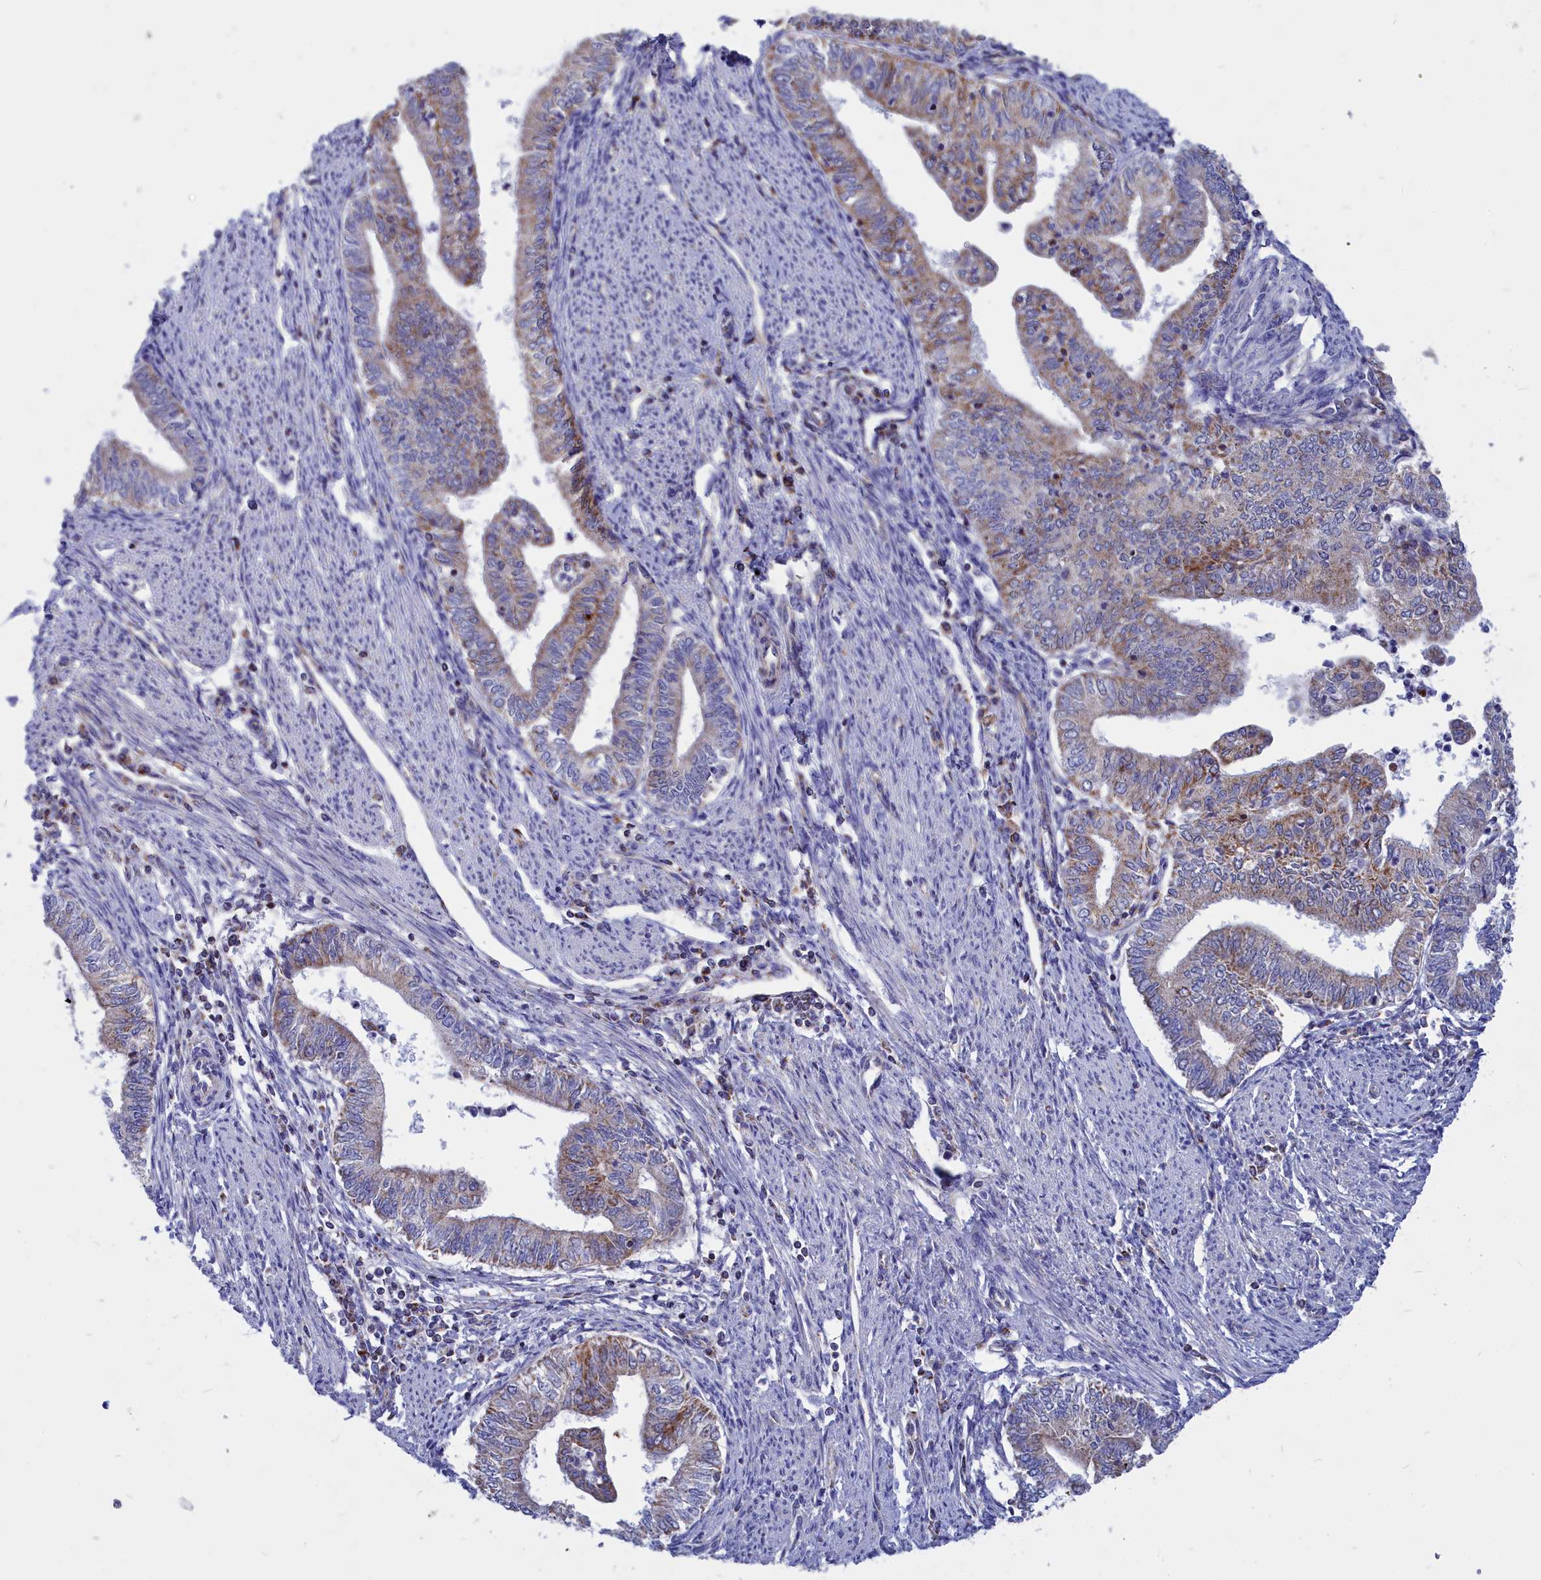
{"staining": {"intensity": "moderate", "quantity": "25%-75%", "location": "cytoplasmic/membranous"}, "tissue": "endometrial cancer", "cell_type": "Tumor cells", "image_type": "cancer", "snomed": [{"axis": "morphology", "description": "Adenocarcinoma, NOS"}, {"axis": "topography", "description": "Endometrium"}], "caption": "Endometrial cancer was stained to show a protein in brown. There is medium levels of moderate cytoplasmic/membranous staining in about 25%-75% of tumor cells.", "gene": "CCRL2", "patient": {"sex": "female", "age": 66}}